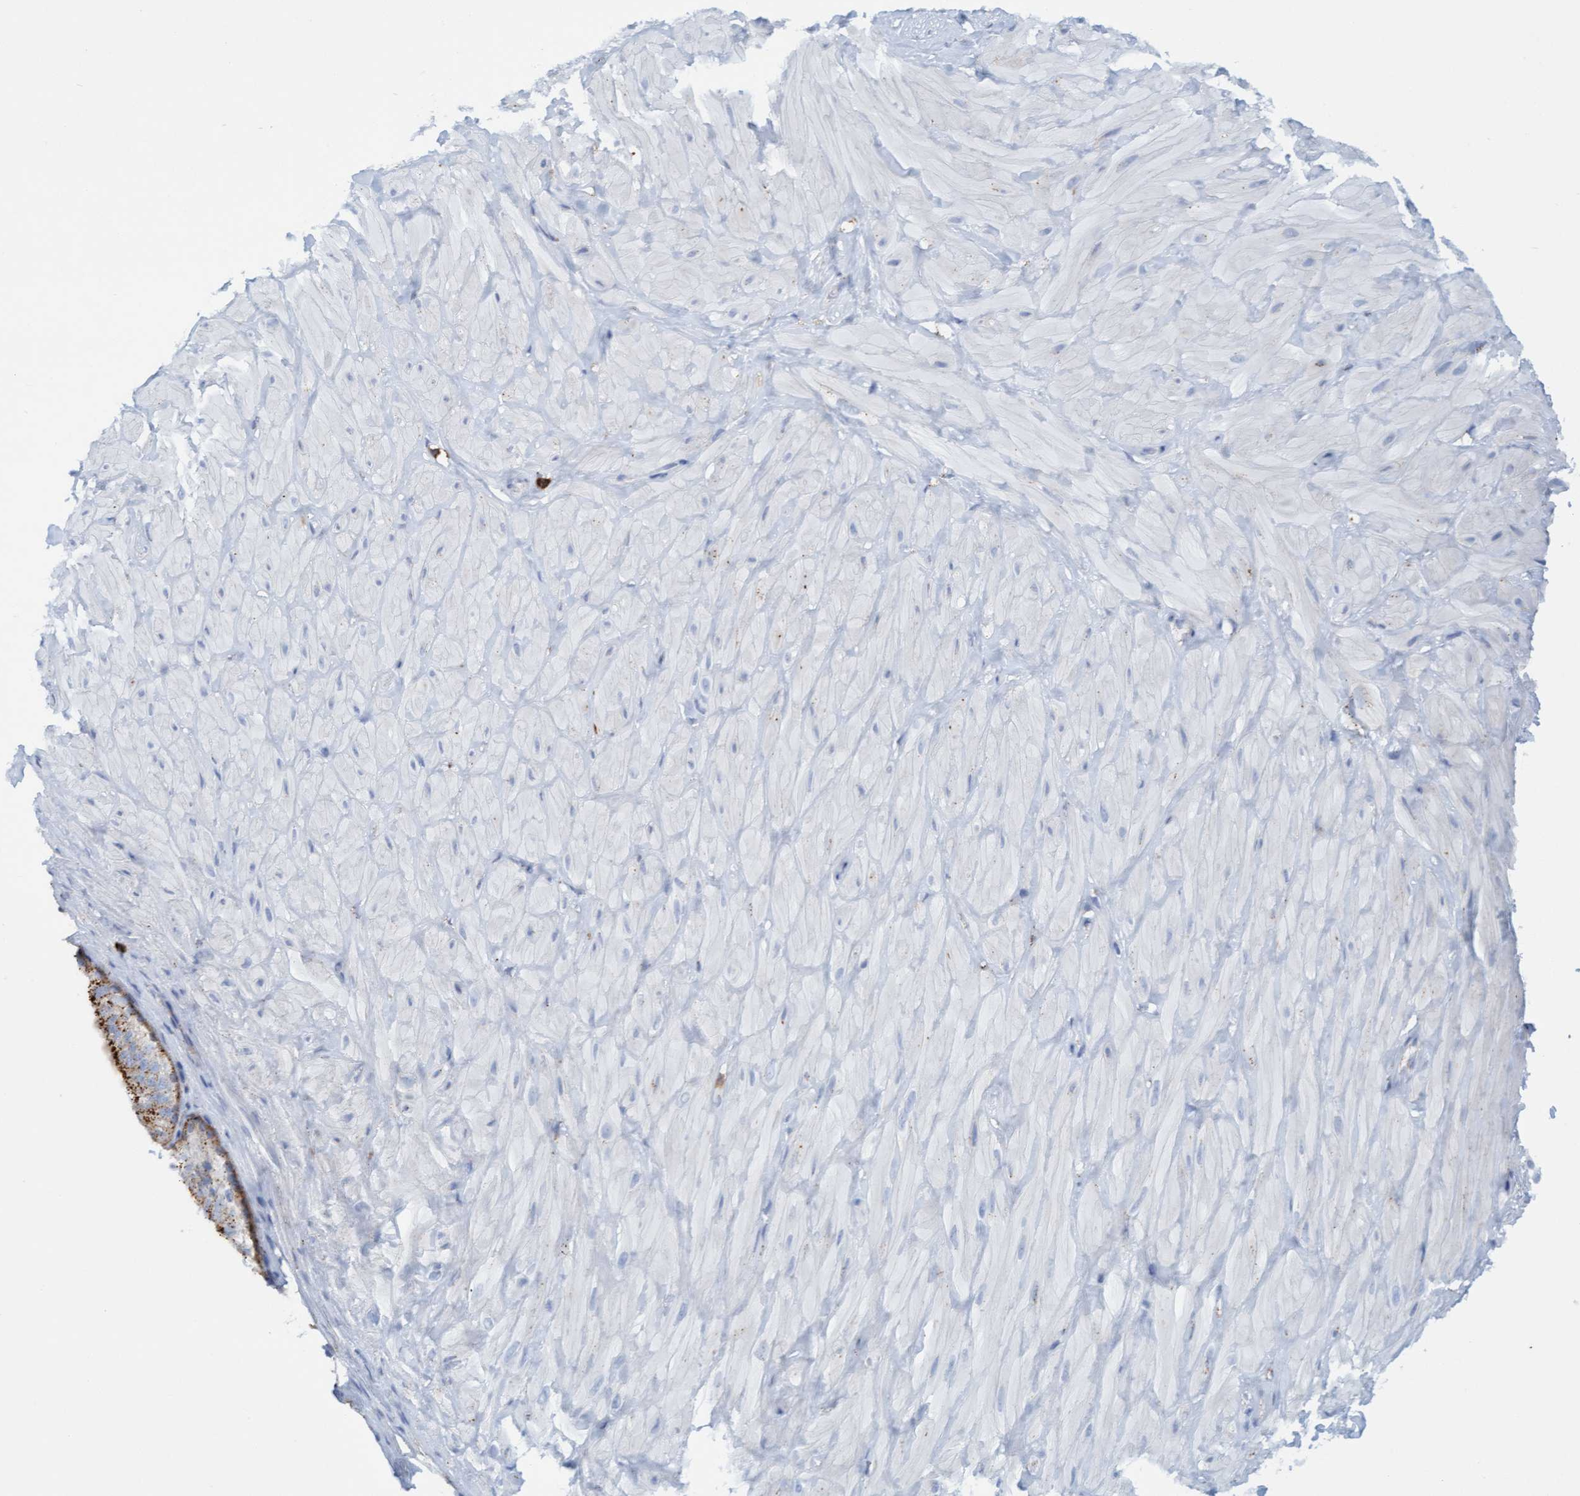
{"staining": {"intensity": "negative", "quantity": "none", "location": "none"}, "tissue": "adipose tissue", "cell_type": "Adipocytes", "image_type": "normal", "snomed": [{"axis": "morphology", "description": "Normal tissue, NOS"}, {"axis": "topography", "description": "Adipose tissue"}, {"axis": "topography", "description": "Vascular tissue"}, {"axis": "topography", "description": "Peripheral nerve tissue"}], "caption": "Histopathology image shows no significant protein staining in adipocytes of normal adipose tissue.", "gene": "SGSH", "patient": {"sex": "male", "age": 25}}